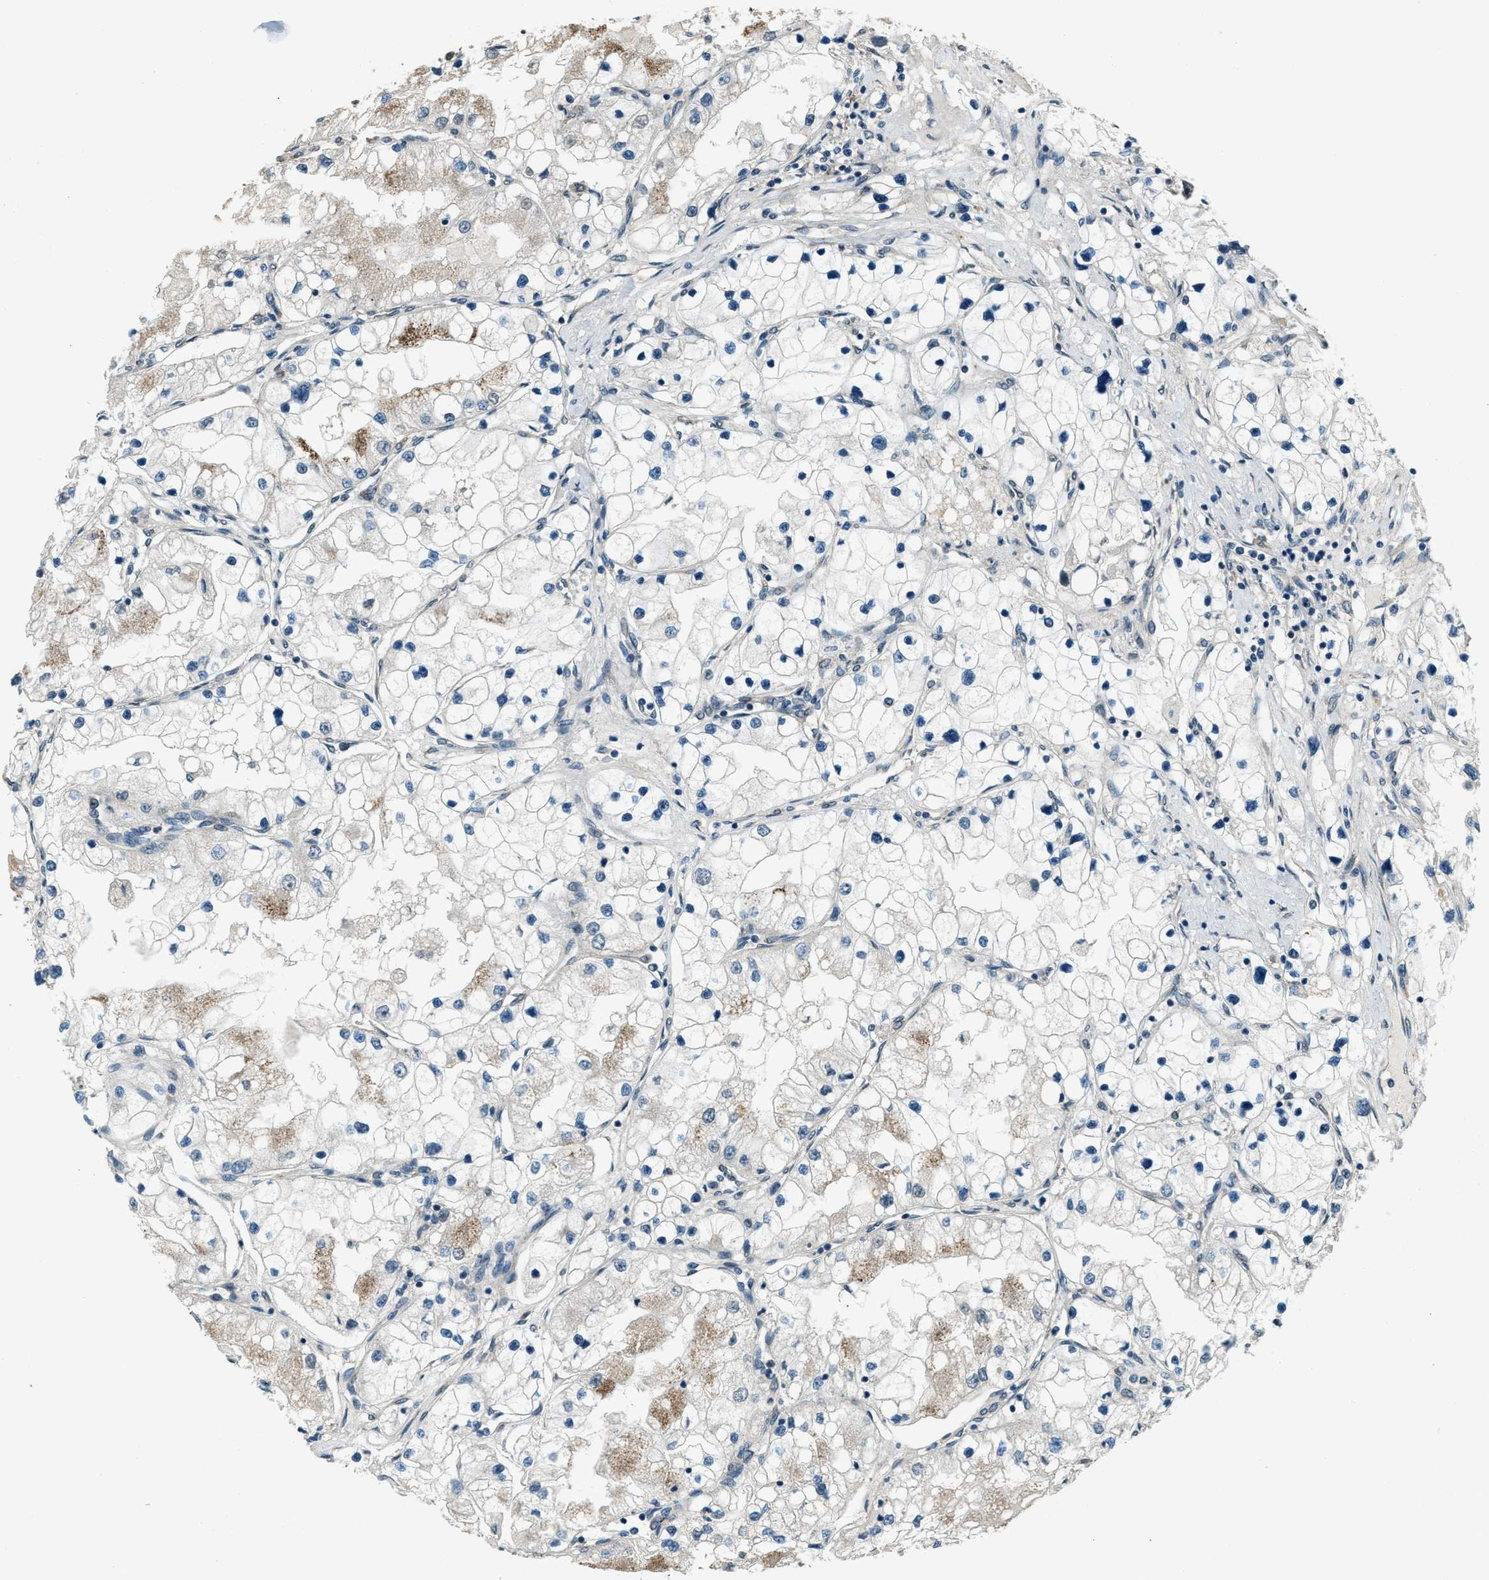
{"staining": {"intensity": "weak", "quantity": "<25%", "location": "cytoplasmic/membranous"}, "tissue": "renal cancer", "cell_type": "Tumor cells", "image_type": "cancer", "snomed": [{"axis": "morphology", "description": "Adenocarcinoma, NOS"}, {"axis": "topography", "description": "Kidney"}], "caption": "Histopathology image shows no significant protein positivity in tumor cells of renal cancer (adenocarcinoma). The staining was performed using DAB (3,3'-diaminobenzidine) to visualize the protein expression in brown, while the nuclei were stained in blue with hematoxylin (Magnification: 20x).", "gene": "SVIL", "patient": {"sex": "male", "age": 68}}